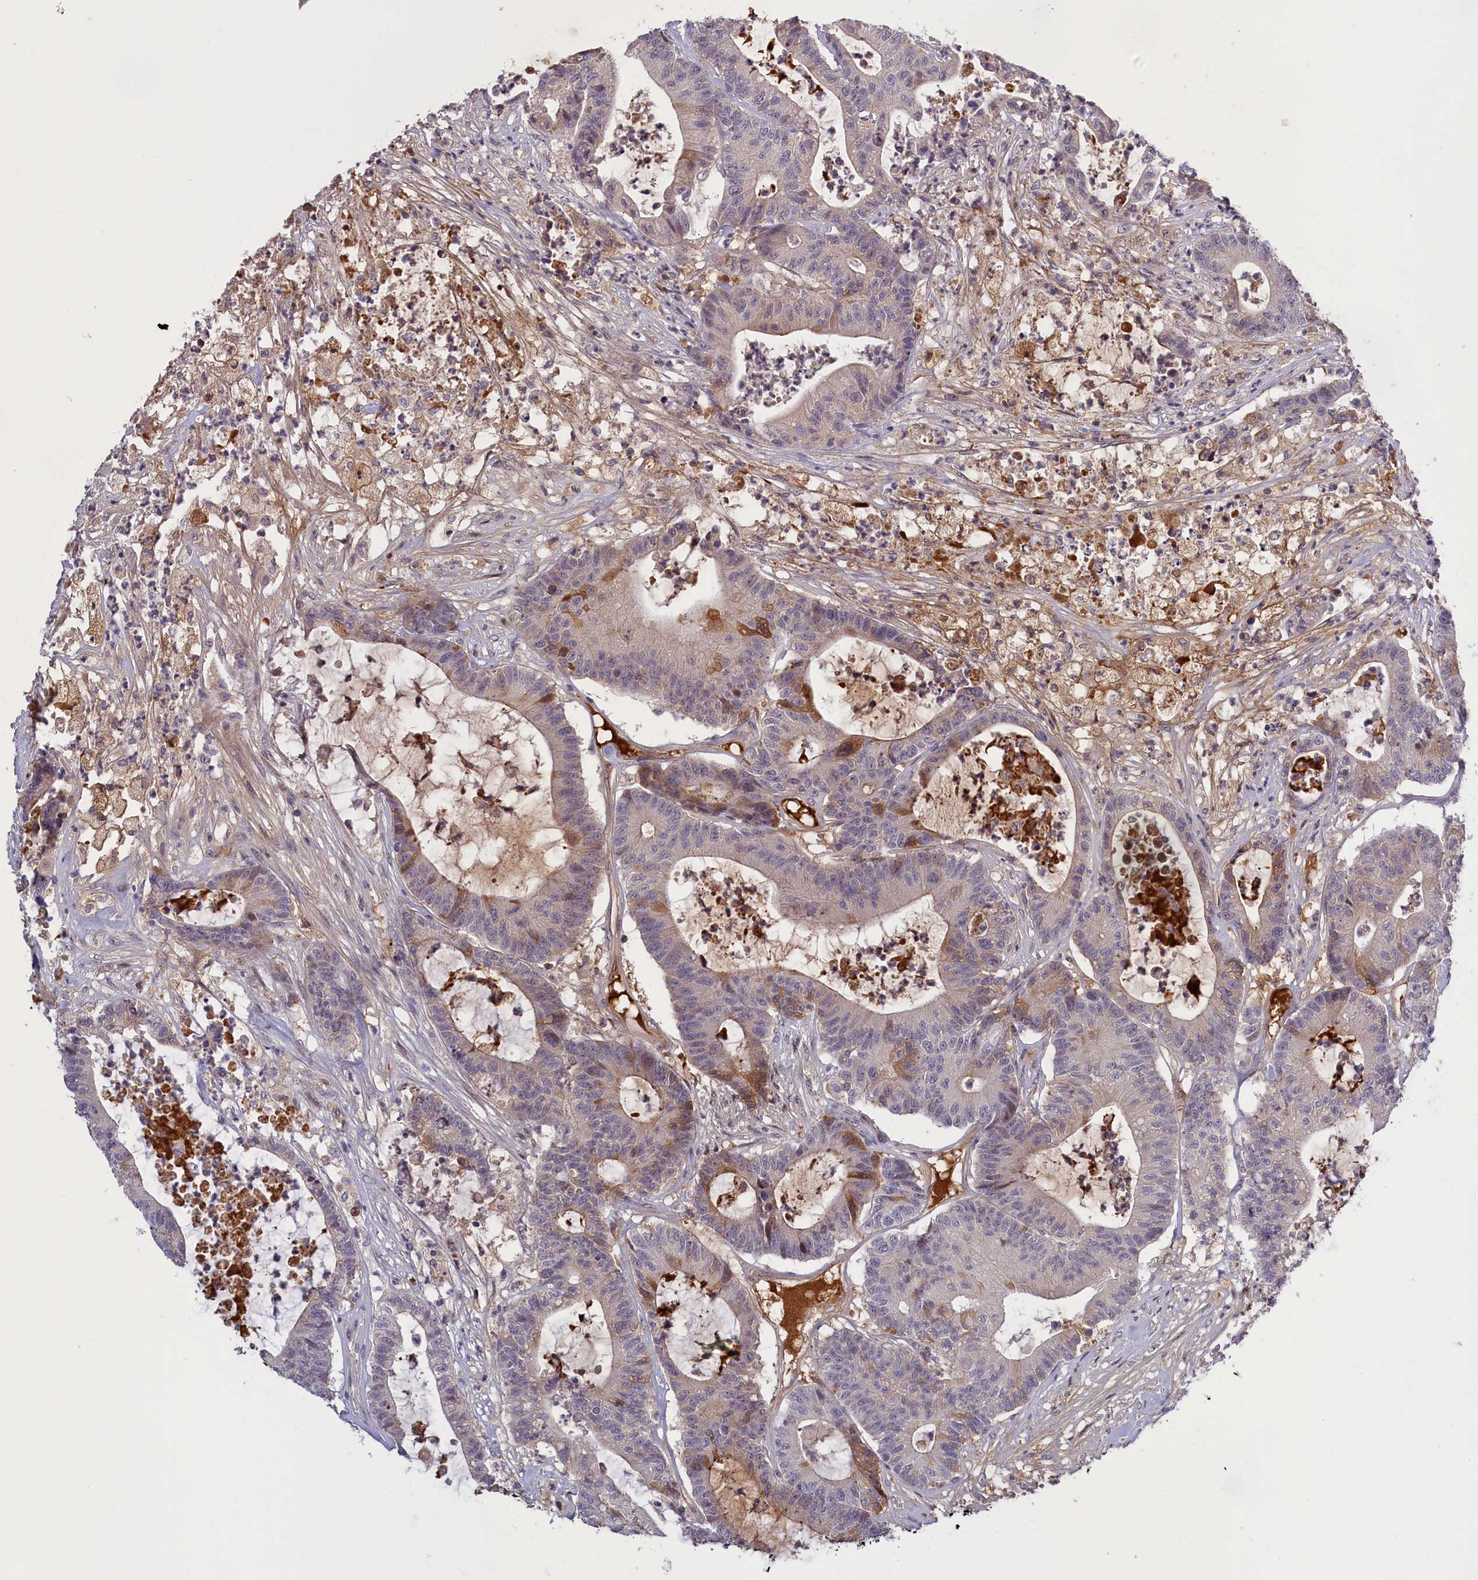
{"staining": {"intensity": "moderate", "quantity": "<25%", "location": "cytoplasmic/membranous"}, "tissue": "colorectal cancer", "cell_type": "Tumor cells", "image_type": "cancer", "snomed": [{"axis": "morphology", "description": "Adenocarcinoma, NOS"}, {"axis": "topography", "description": "Colon"}], "caption": "Adenocarcinoma (colorectal) stained with IHC shows moderate cytoplasmic/membranous expression in approximately <25% of tumor cells. (IHC, brightfield microscopy, high magnification).", "gene": "RRAD", "patient": {"sex": "female", "age": 84}}